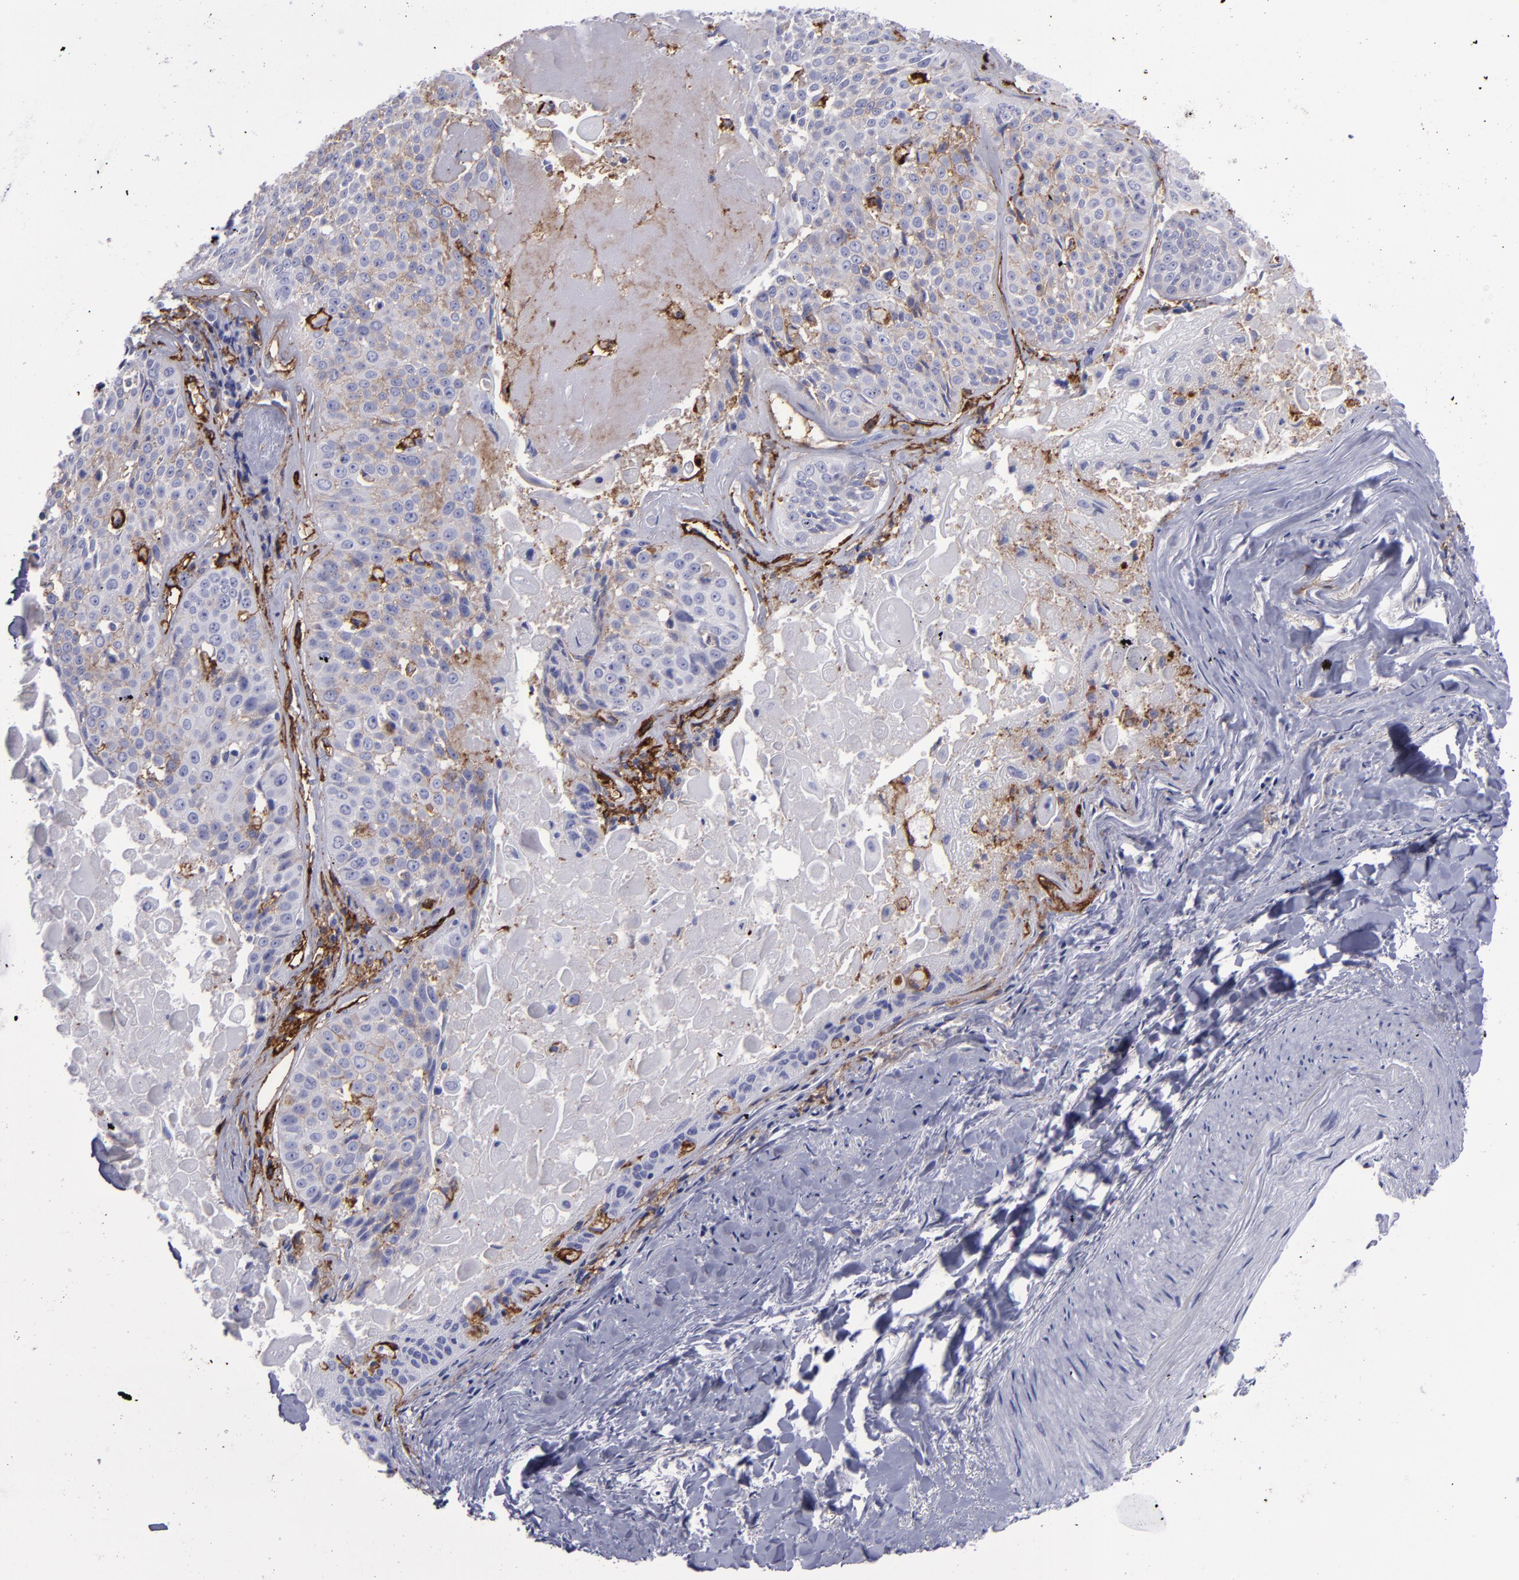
{"staining": {"intensity": "negative", "quantity": "none", "location": "none"}, "tissue": "lung cancer", "cell_type": "Tumor cells", "image_type": "cancer", "snomed": [{"axis": "morphology", "description": "Adenocarcinoma, NOS"}, {"axis": "topography", "description": "Lung"}], "caption": "Immunohistochemical staining of lung adenocarcinoma shows no significant positivity in tumor cells. (Stains: DAB immunohistochemistry with hematoxylin counter stain, Microscopy: brightfield microscopy at high magnification).", "gene": "ACE", "patient": {"sex": "male", "age": 60}}